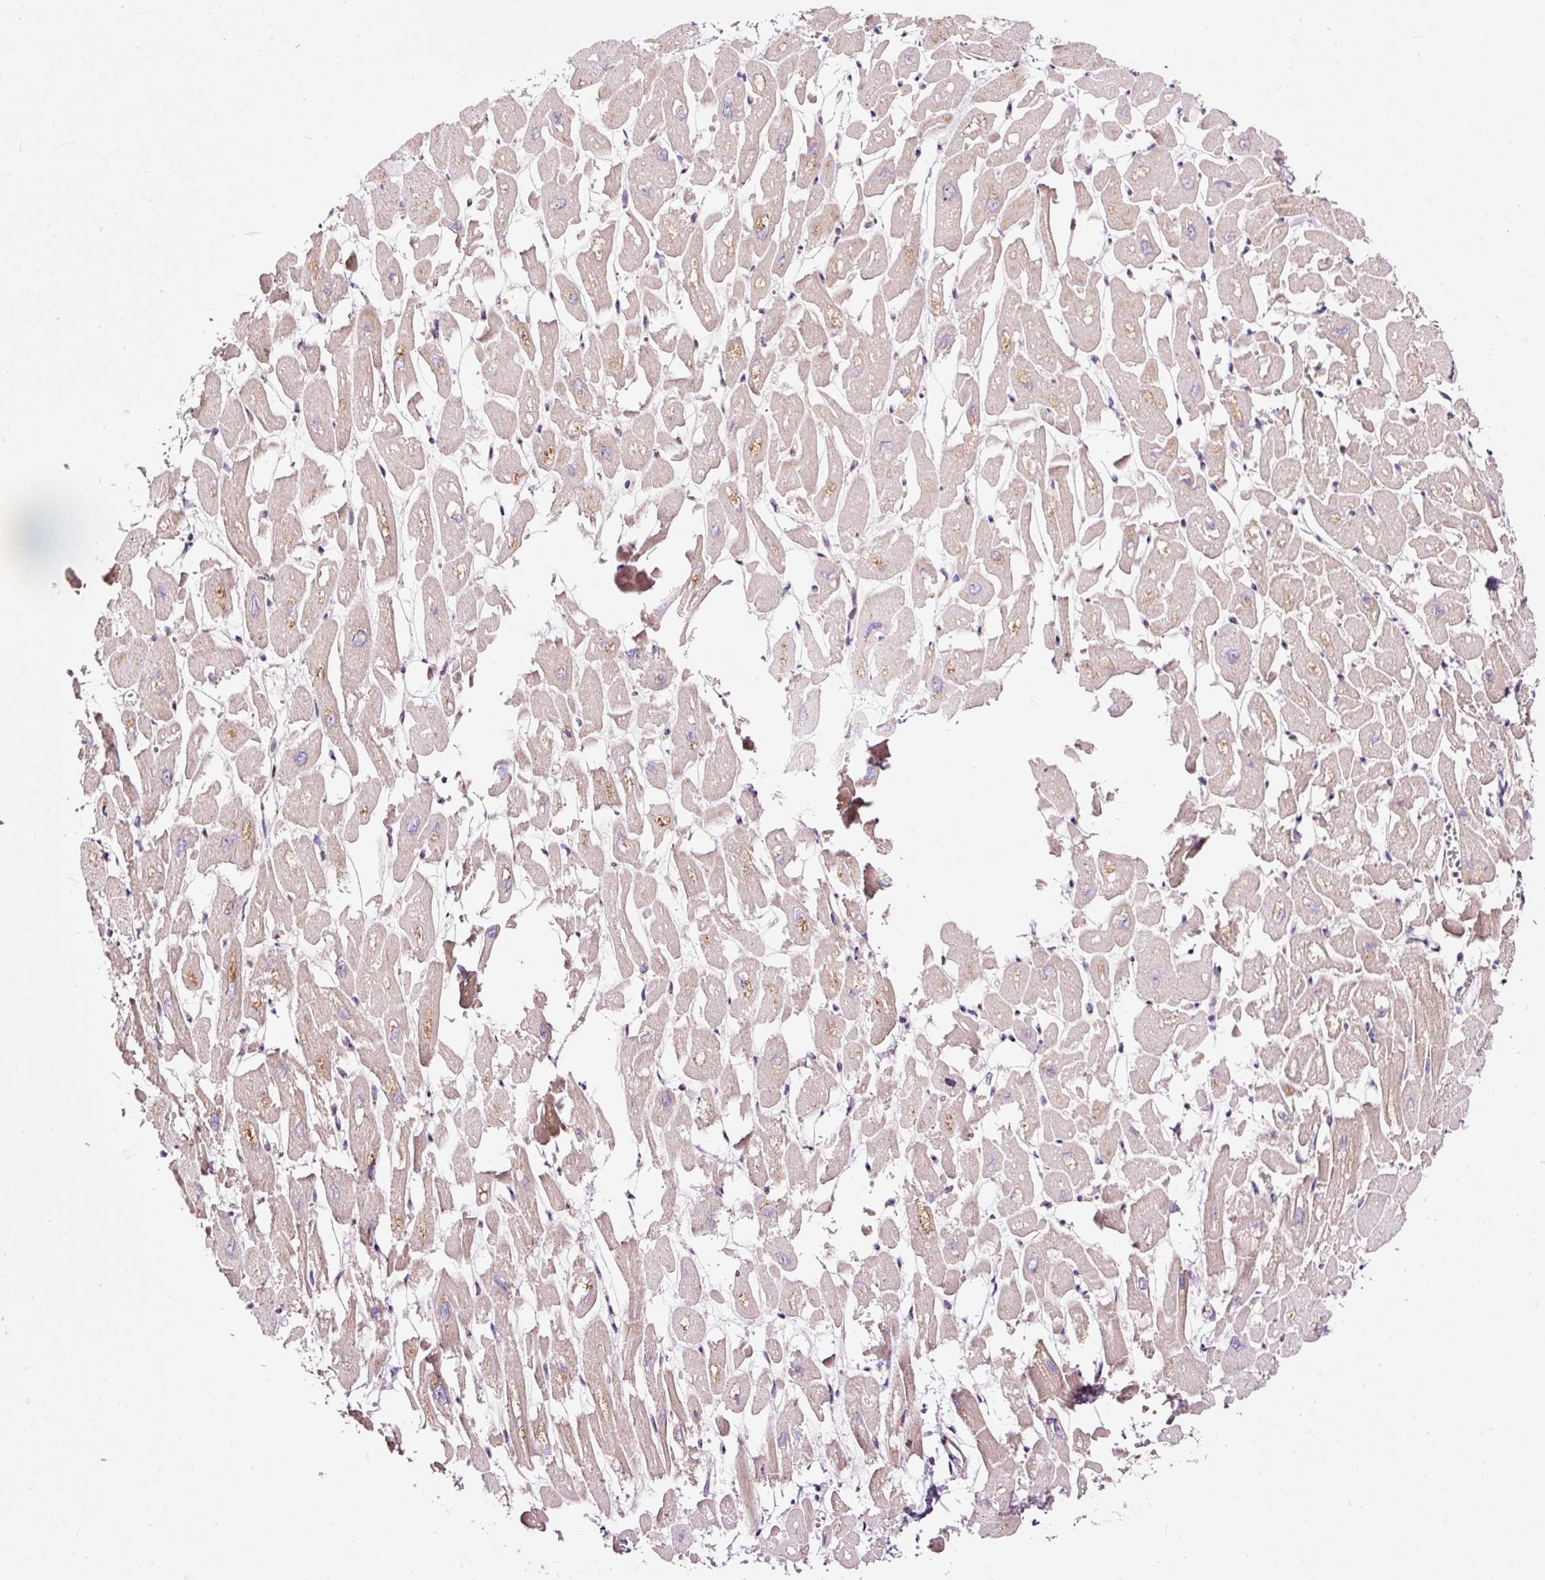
{"staining": {"intensity": "moderate", "quantity": "25%-75%", "location": "cytoplasmic/membranous"}, "tissue": "heart muscle", "cell_type": "Cardiomyocytes", "image_type": "normal", "snomed": [{"axis": "morphology", "description": "Normal tissue, NOS"}, {"axis": "topography", "description": "Heart"}], "caption": "This micrograph shows unremarkable heart muscle stained with IHC to label a protein in brown. The cytoplasmic/membranous of cardiomyocytes show moderate positivity for the protein. Nuclei are counter-stained blue.", "gene": "BOLA3", "patient": {"sex": "male", "age": 54}}